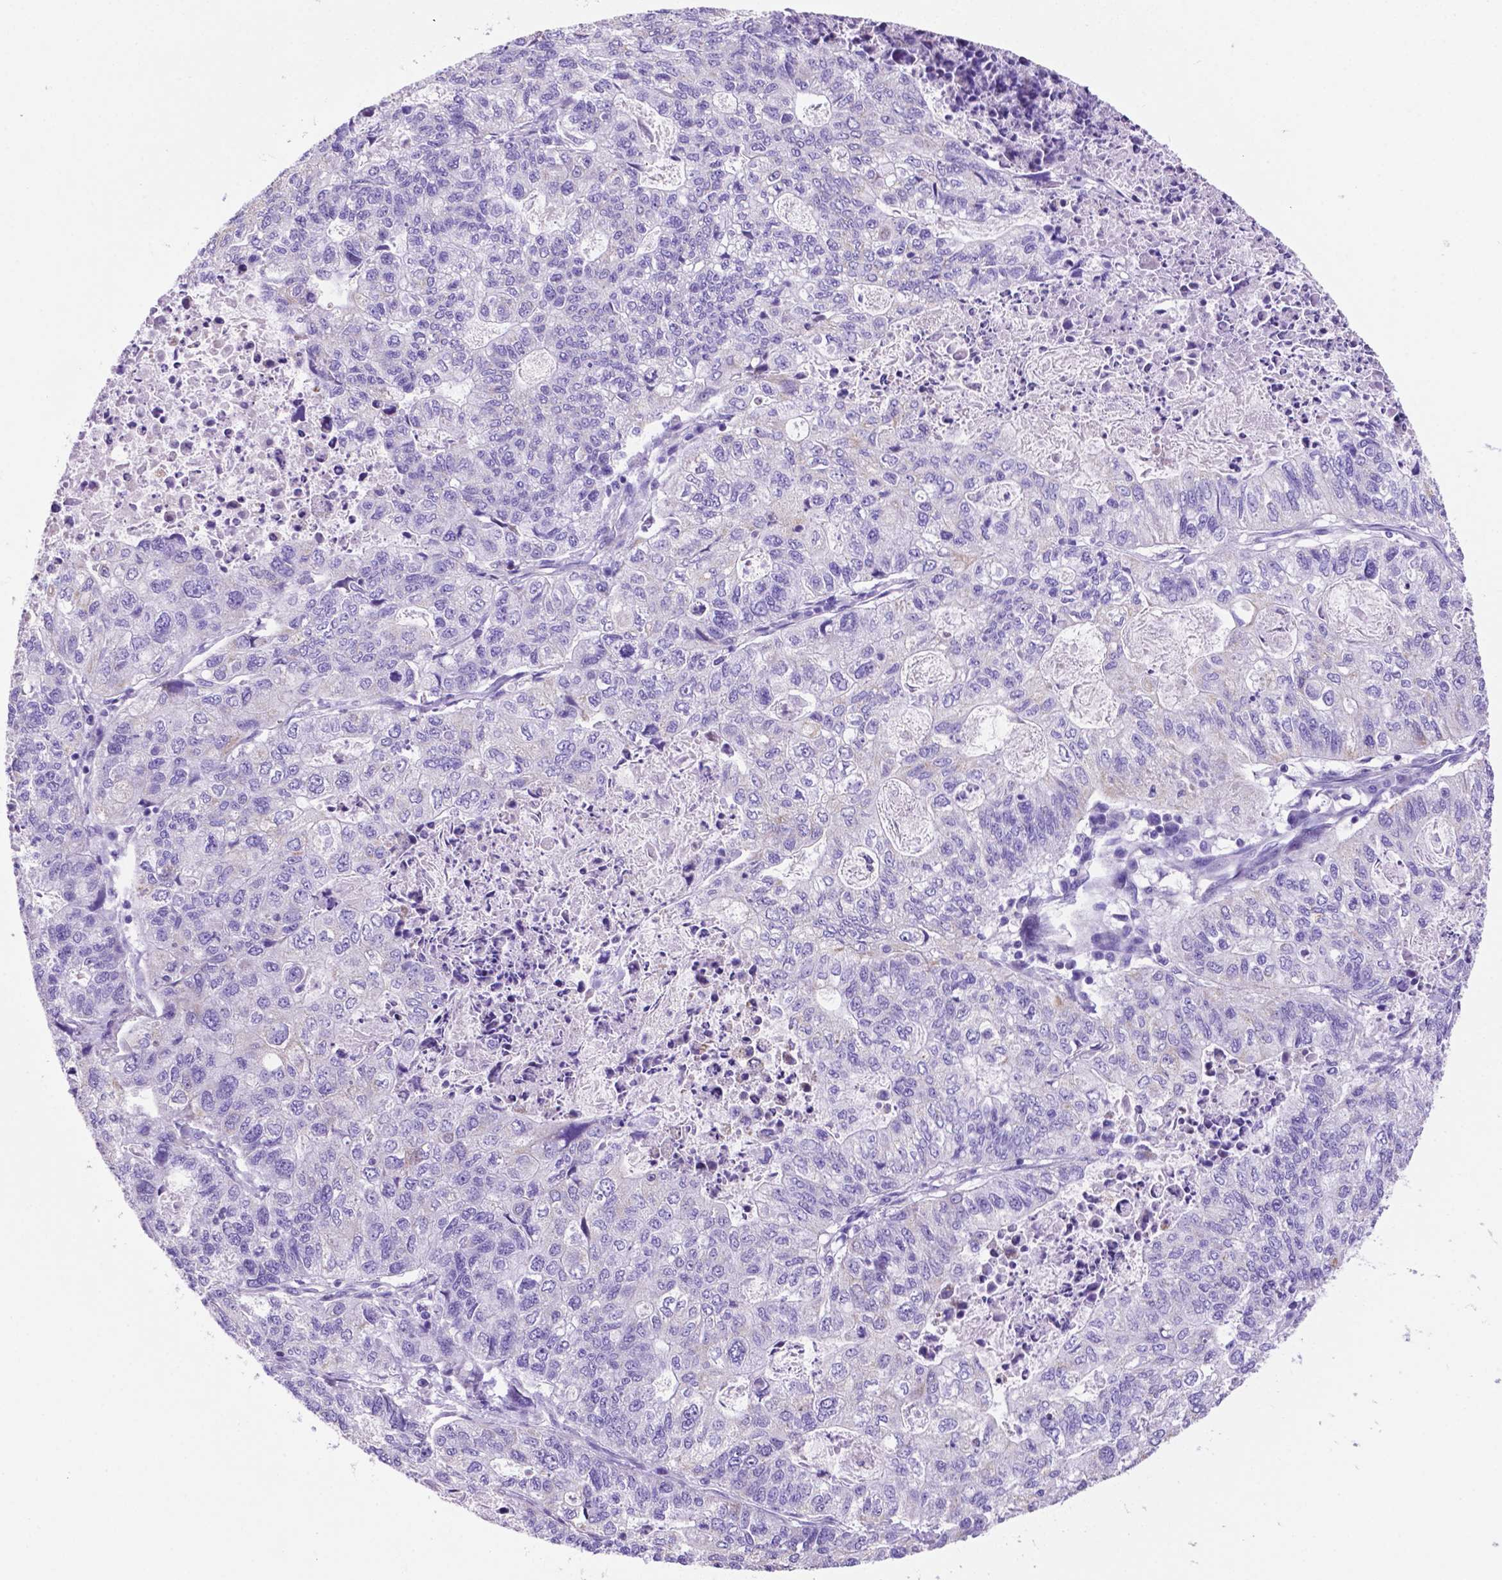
{"staining": {"intensity": "negative", "quantity": "none", "location": "none"}, "tissue": "stomach cancer", "cell_type": "Tumor cells", "image_type": "cancer", "snomed": [{"axis": "morphology", "description": "Adenocarcinoma, NOS"}, {"axis": "topography", "description": "Stomach, upper"}], "caption": "An immunohistochemistry image of stomach adenocarcinoma is shown. There is no staining in tumor cells of stomach adenocarcinoma. (Immunohistochemistry (ihc), brightfield microscopy, high magnification).", "gene": "TMEM121B", "patient": {"sex": "female", "age": 67}}